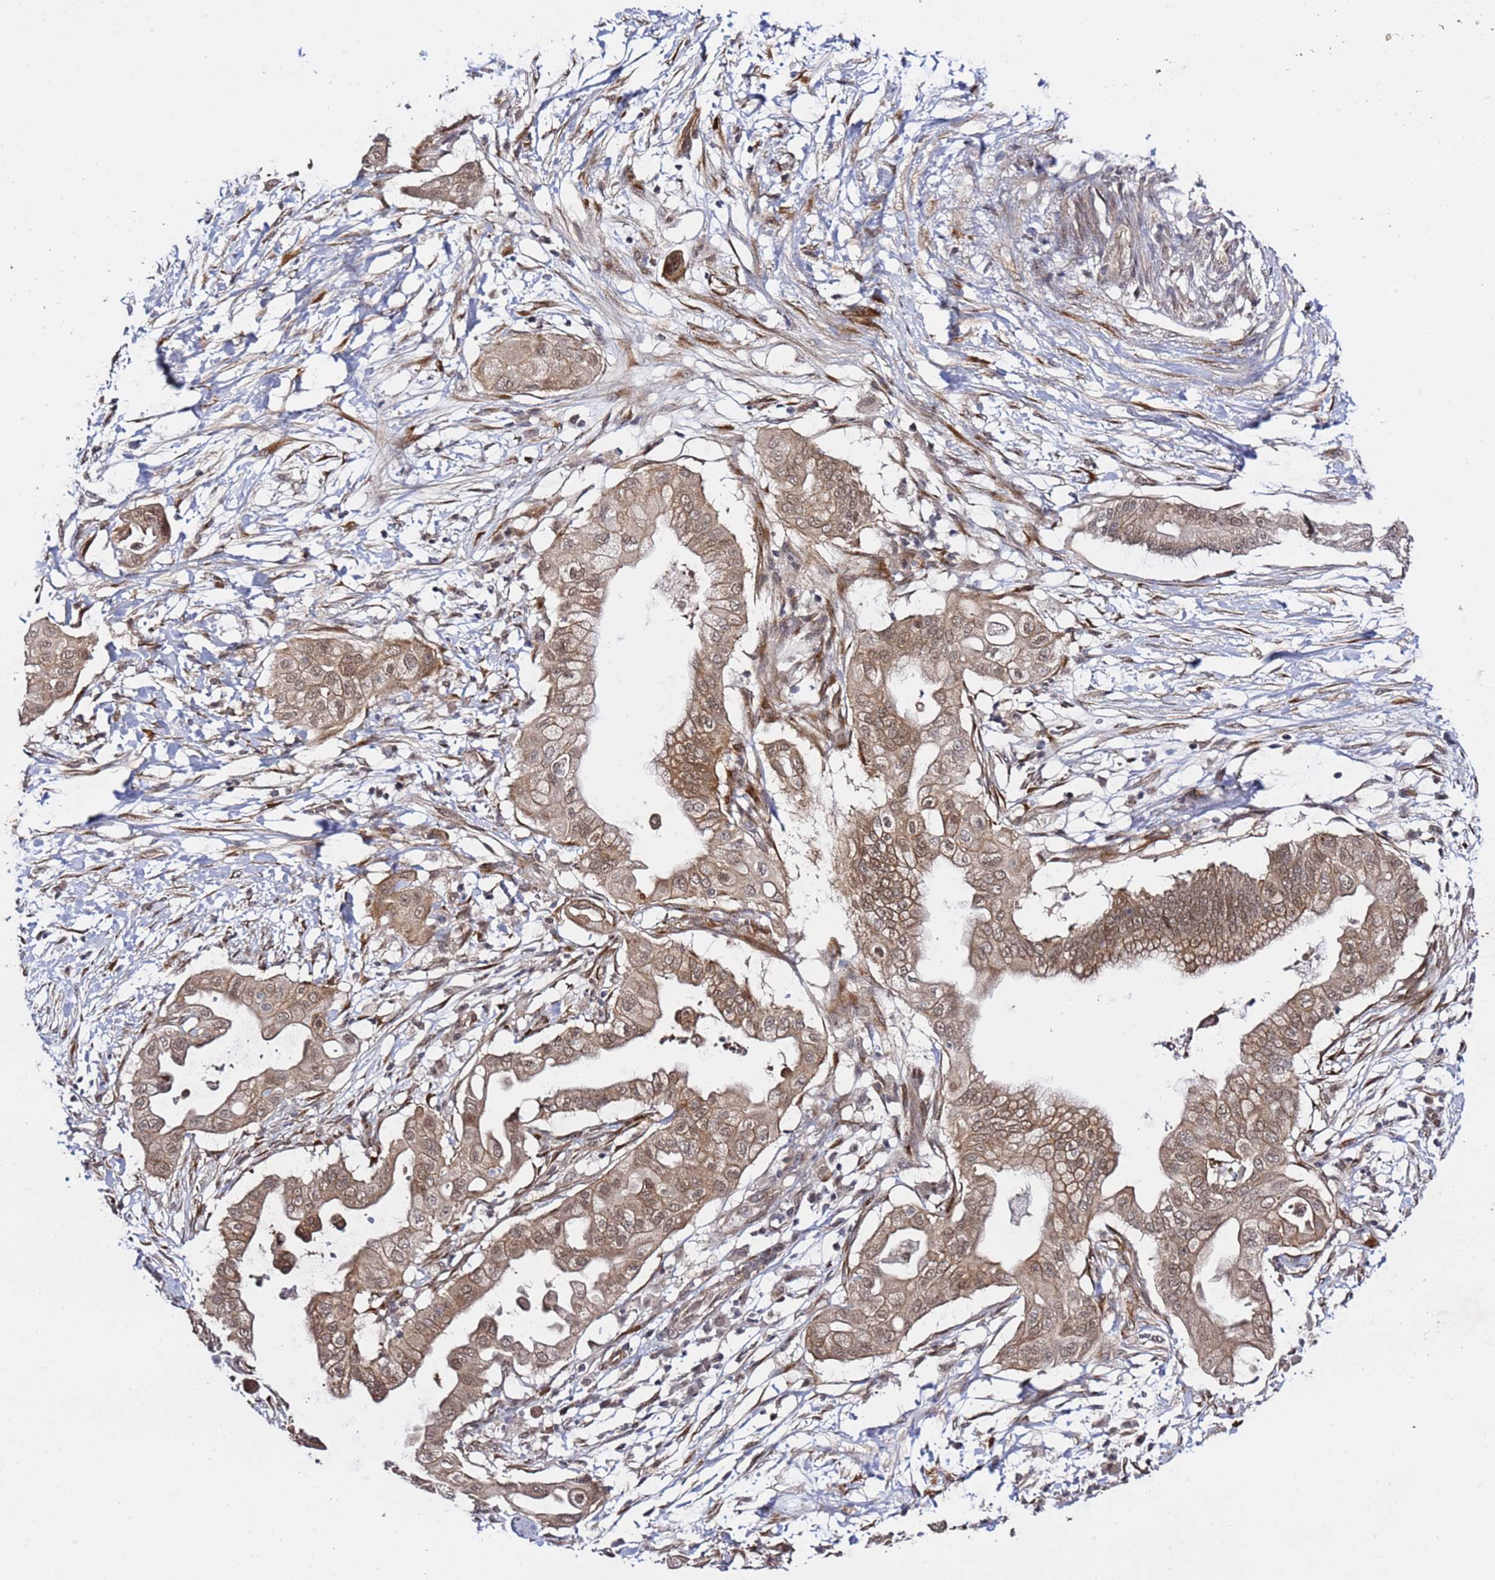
{"staining": {"intensity": "moderate", "quantity": ">75%", "location": "cytoplasmic/membranous,nuclear"}, "tissue": "pancreatic cancer", "cell_type": "Tumor cells", "image_type": "cancer", "snomed": [{"axis": "morphology", "description": "Adenocarcinoma, NOS"}, {"axis": "topography", "description": "Pancreas"}], "caption": "A photomicrograph of pancreatic cancer stained for a protein shows moderate cytoplasmic/membranous and nuclear brown staining in tumor cells.", "gene": "POLR2D", "patient": {"sex": "male", "age": 68}}